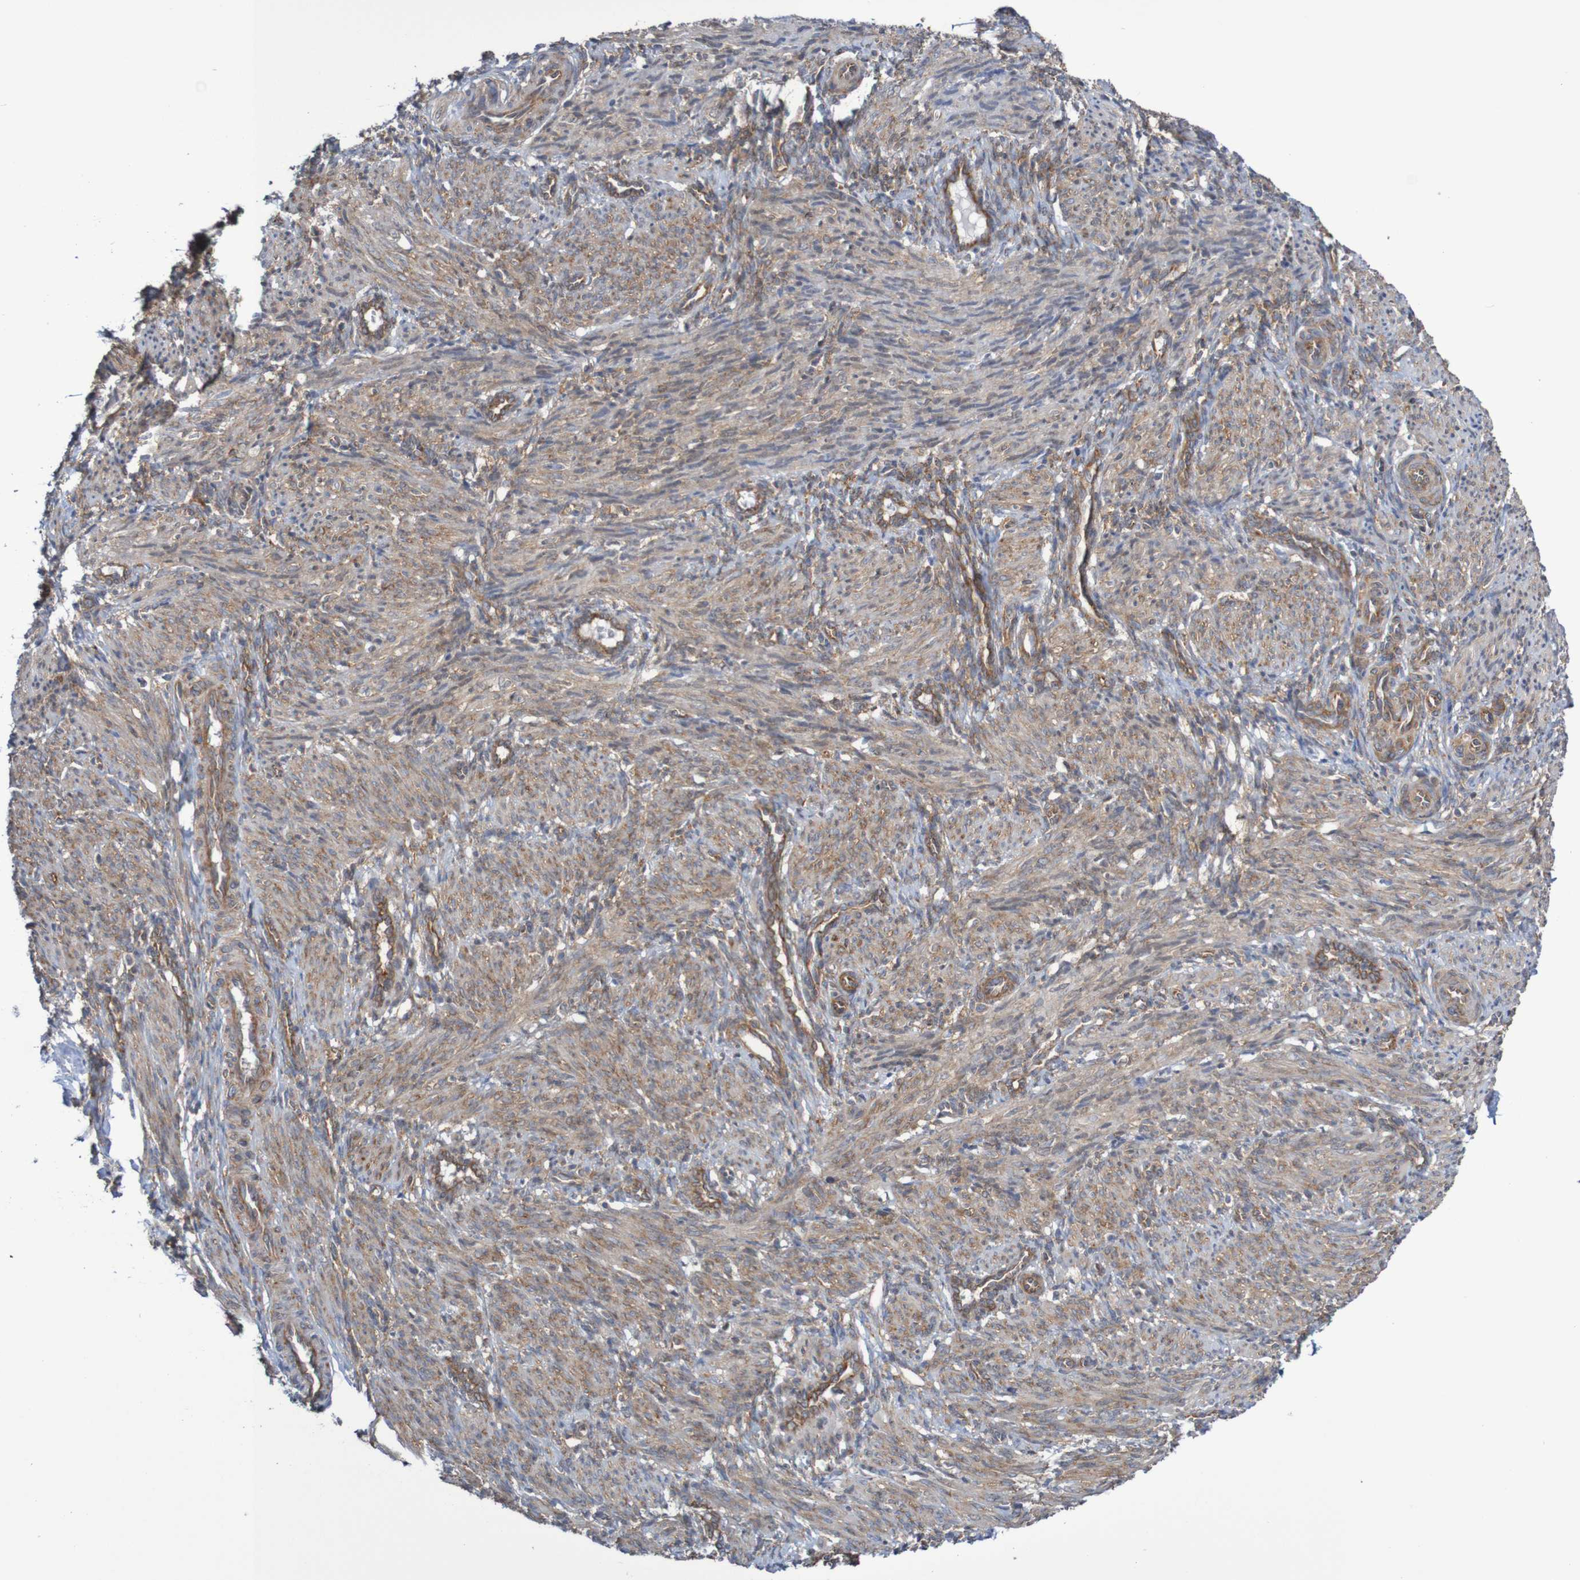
{"staining": {"intensity": "weak", "quantity": ">75%", "location": "cytoplasmic/membranous"}, "tissue": "smooth muscle", "cell_type": "Smooth muscle cells", "image_type": "normal", "snomed": [{"axis": "morphology", "description": "Normal tissue, NOS"}, {"axis": "topography", "description": "Endometrium"}], "caption": "This micrograph reveals IHC staining of benign smooth muscle, with low weak cytoplasmic/membranous positivity in about >75% of smooth muscle cells.", "gene": "LRRC47", "patient": {"sex": "female", "age": 33}}